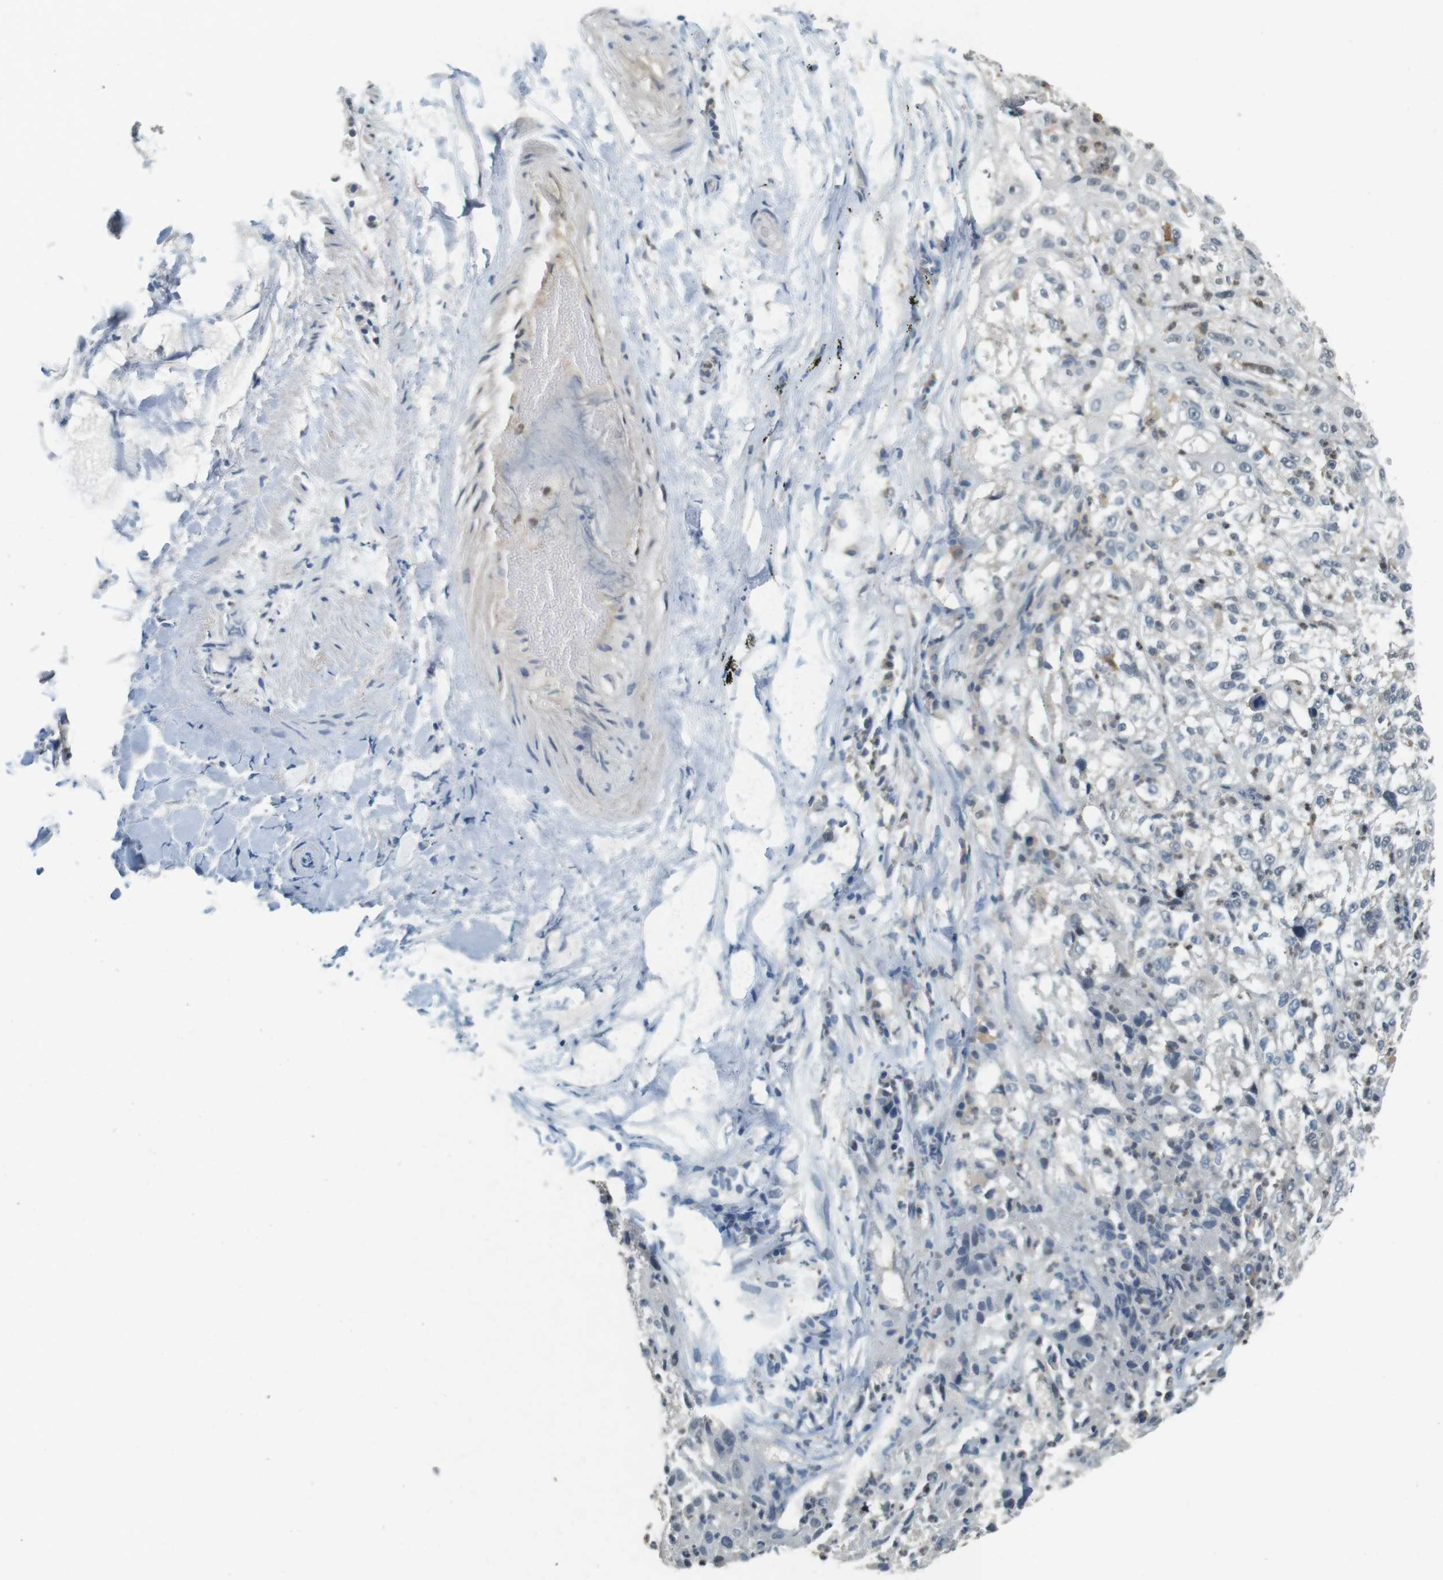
{"staining": {"intensity": "negative", "quantity": "none", "location": "none"}, "tissue": "lung cancer", "cell_type": "Tumor cells", "image_type": "cancer", "snomed": [{"axis": "morphology", "description": "Inflammation, NOS"}, {"axis": "morphology", "description": "Squamous cell carcinoma, NOS"}, {"axis": "topography", "description": "Lymph node"}, {"axis": "topography", "description": "Soft tissue"}, {"axis": "topography", "description": "Lung"}], "caption": "DAB (3,3'-diaminobenzidine) immunohistochemical staining of human lung squamous cell carcinoma reveals no significant expression in tumor cells.", "gene": "CDK14", "patient": {"sex": "male", "age": 66}}